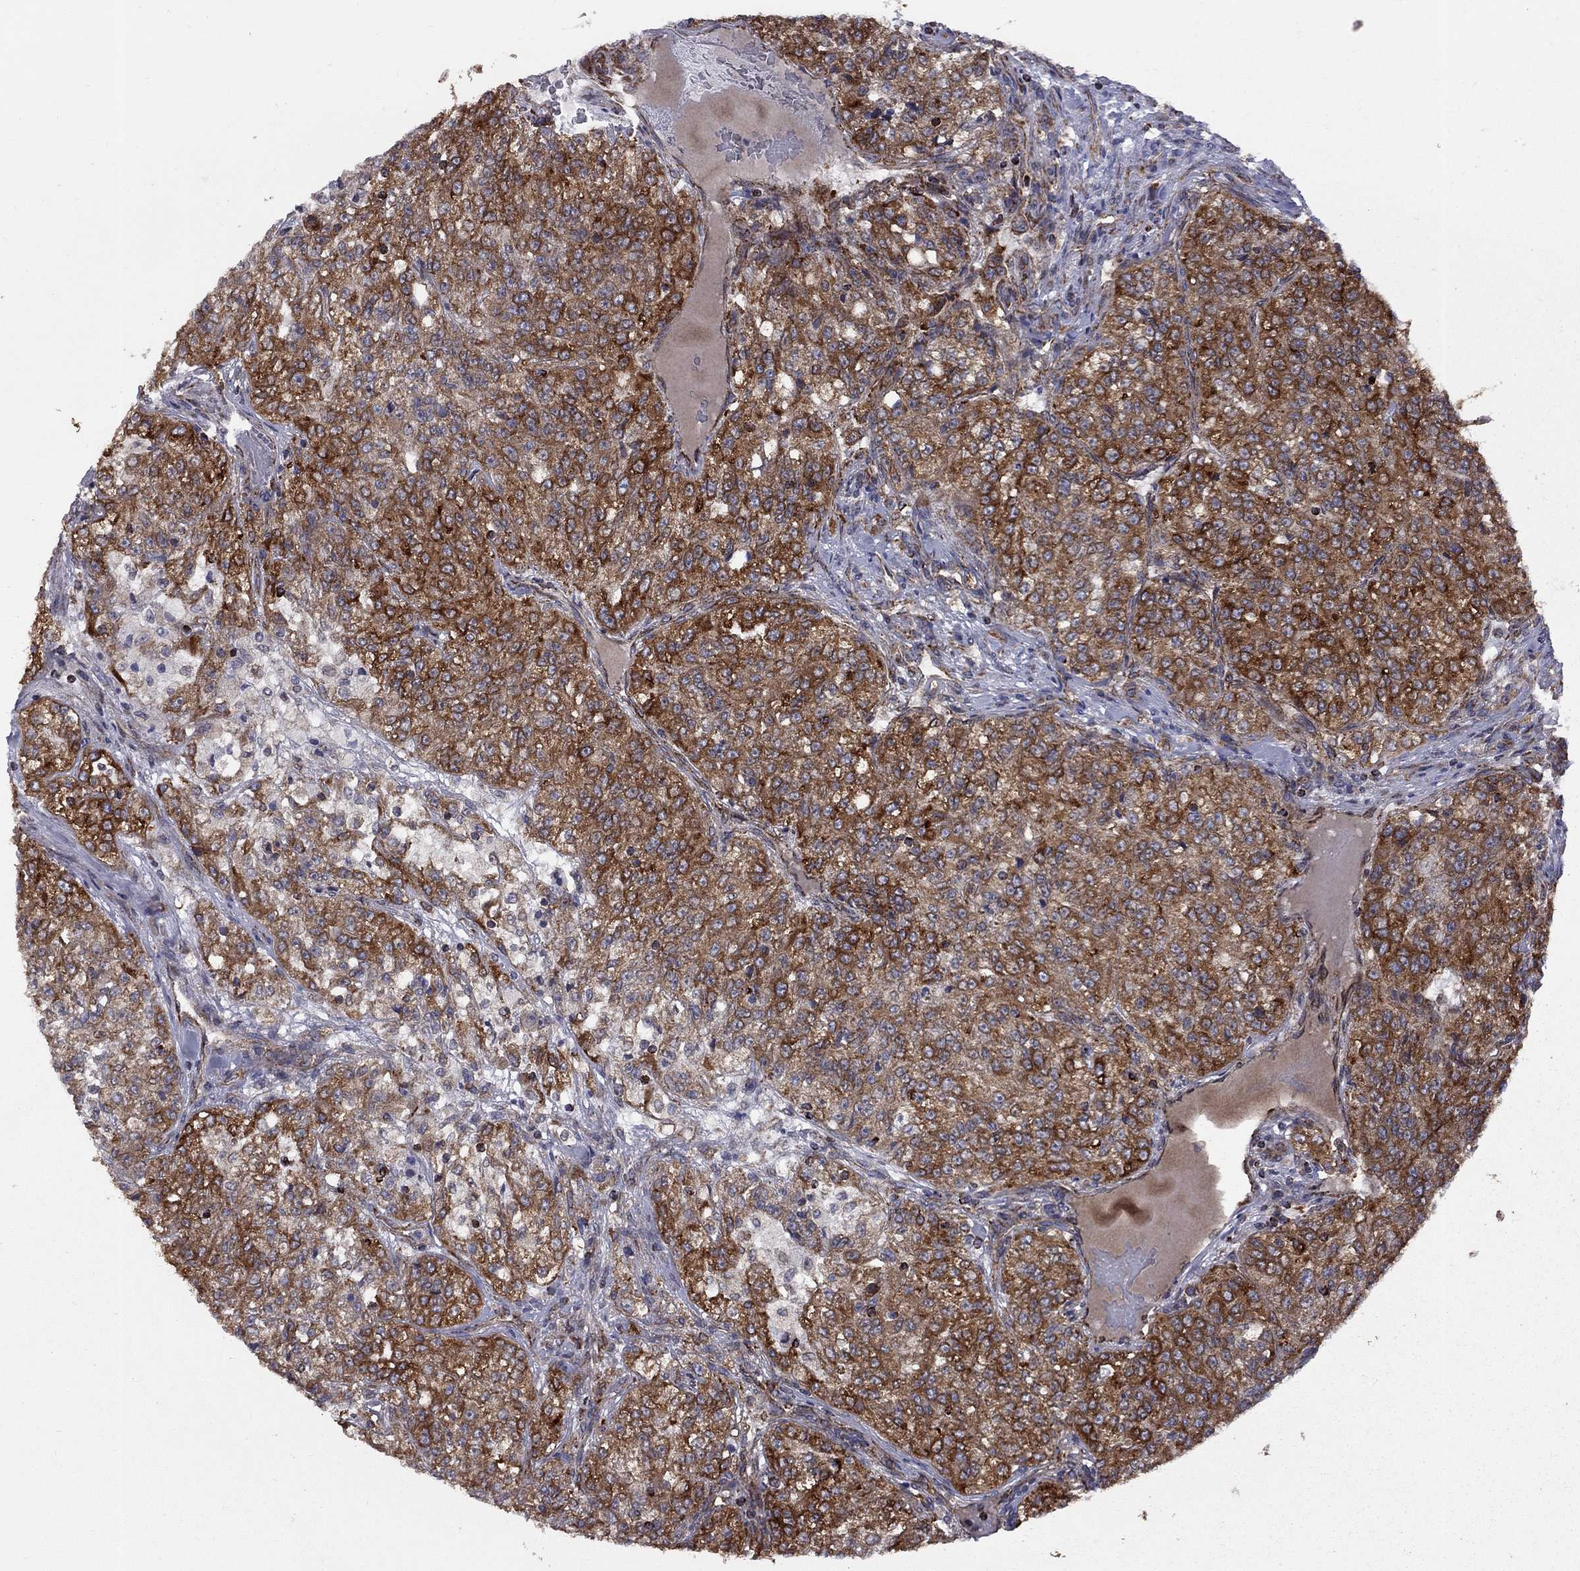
{"staining": {"intensity": "strong", "quantity": ">75%", "location": "cytoplasmic/membranous"}, "tissue": "renal cancer", "cell_type": "Tumor cells", "image_type": "cancer", "snomed": [{"axis": "morphology", "description": "Adenocarcinoma, NOS"}, {"axis": "topography", "description": "Kidney"}], "caption": "High-power microscopy captured an immunohistochemistry image of adenocarcinoma (renal), revealing strong cytoplasmic/membranous staining in about >75% of tumor cells.", "gene": "CLPTM1", "patient": {"sex": "female", "age": 63}}